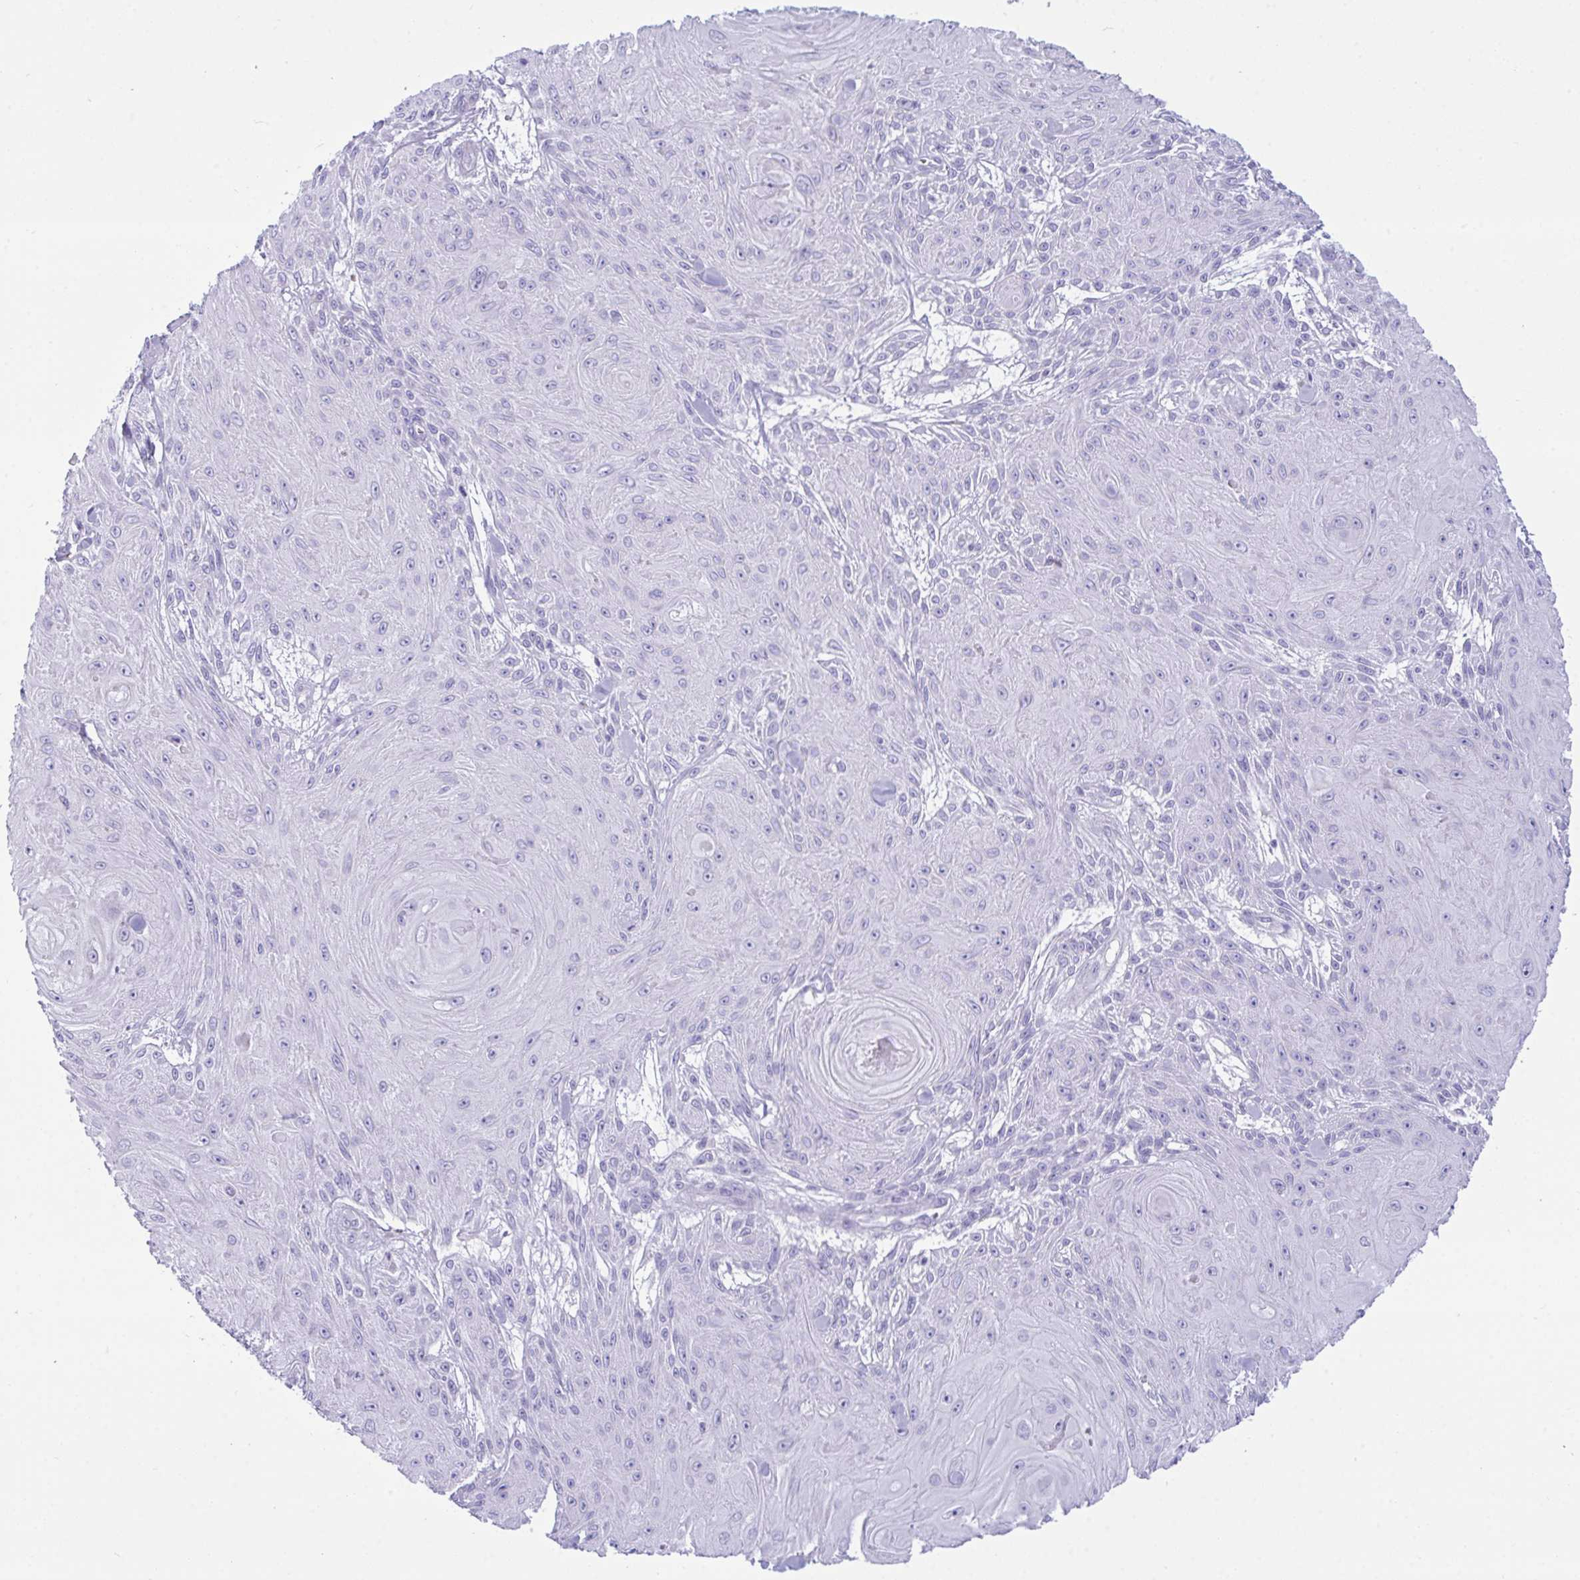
{"staining": {"intensity": "negative", "quantity": "none", "location": "none"}, "tissue": "skin cancer", "cell_type": "Tumor cells", "image_type": "cancer", "snomed": [{"axis": "morphology", "description": "Squamous cell carcinoma, NOS"}, {"axis": "topography", "description": "Skin"}], "caption": "Photomicrograph shows no significant protein positivity in tumor cells of skin cancer.", "gene": "BBS1", "patient": {"sex": "male", "age": 88}}